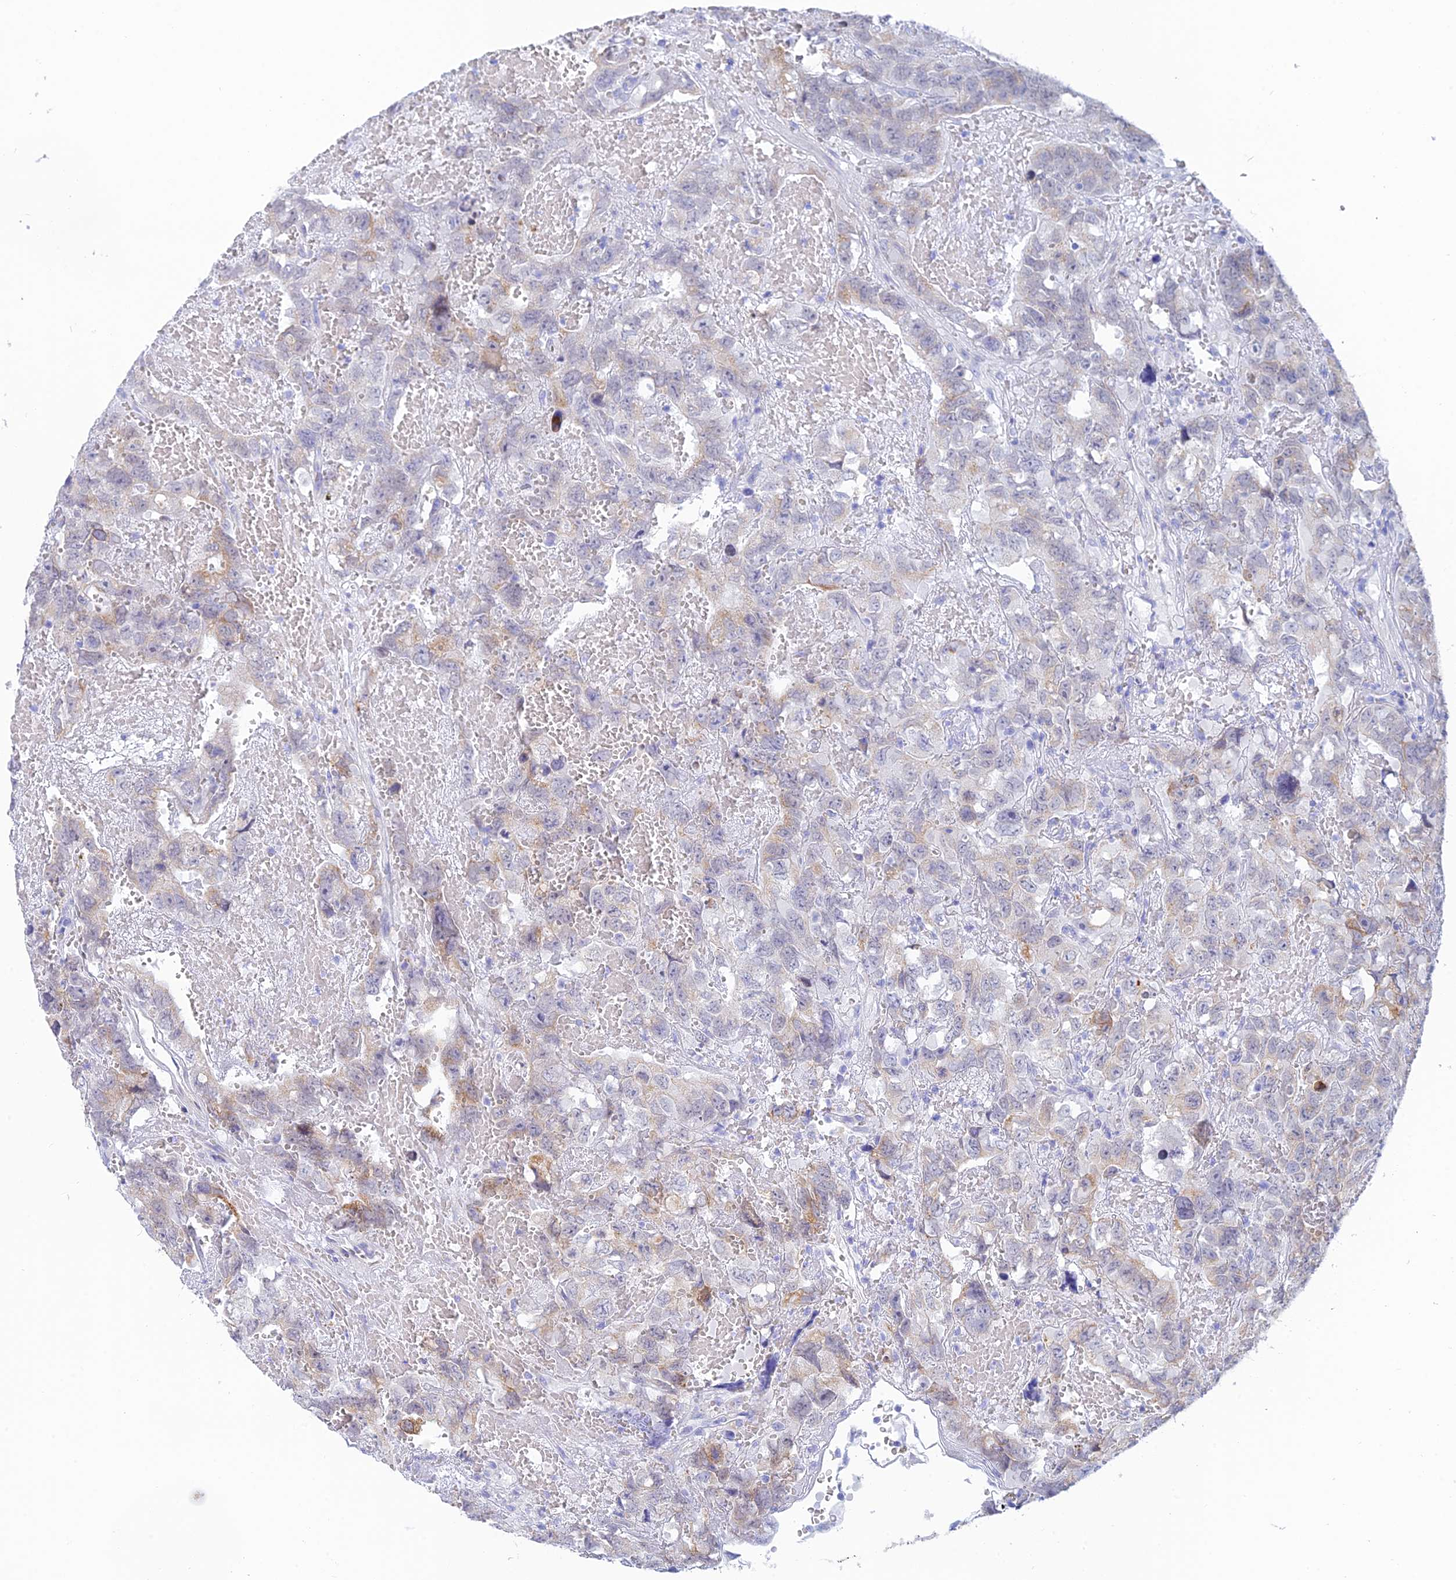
{"staining": {"intensity": "weak", "quantity": "<25%", "location": "cytoplasmic/membranous"}, "tissue": "testis cancer", "cell_type": "Tumor cells", "image_type": "cancer", "snomed": [{"axis": "morphology", "description": "Carcinoma, Embryonal, NOS"}, {"axis": "topography", "description": "Testis"}], "caption": "This micrograph is of testis cancer stained with IHC to label a protein in brown with the nuclei are counter-stained blue. There is no positivity in tumor cells. Nuclei are stained in blue.", "gene": "CEP152", "patient": {"sex": "male", "age": 45}}